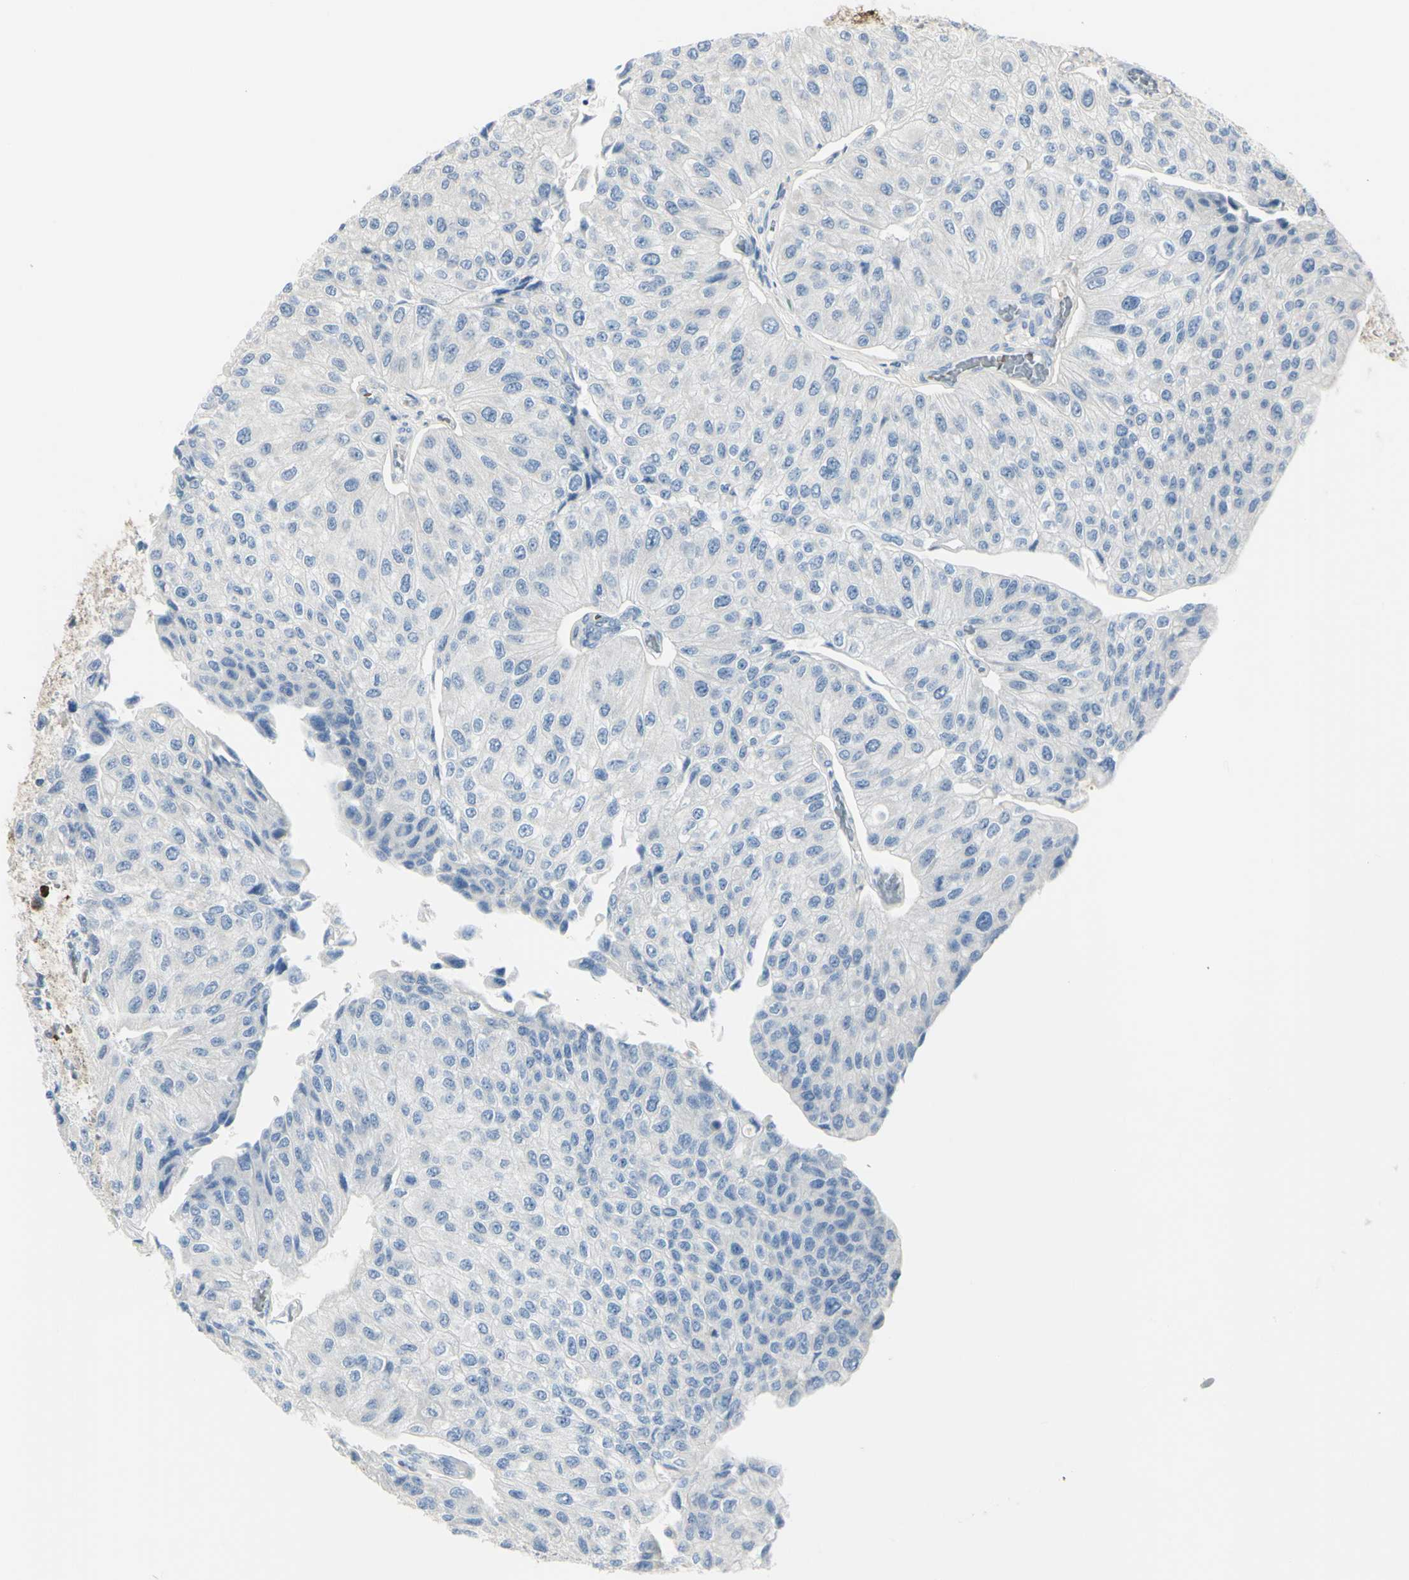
{"staining": {"intensity": "negative", "quantity": "none", "location": "none"}, "tissue": "urothelial cancer", "cell_type": "Tumor cells", "image_type": "cancer", "snomed": [{"axis": "morphology", "description": "Urothelial carcinoma, High grade"}, {"axis": "topography", "description": "Kidney"}, {"axis": "topography", "description": "Urinary bladder"}], "caption": "Image shows no significant protein staining in tumor cells of urothelial carcinoma (high-grade).", "gene": "NCBP2L", "patient": {"sex": "male", "age": 77}}